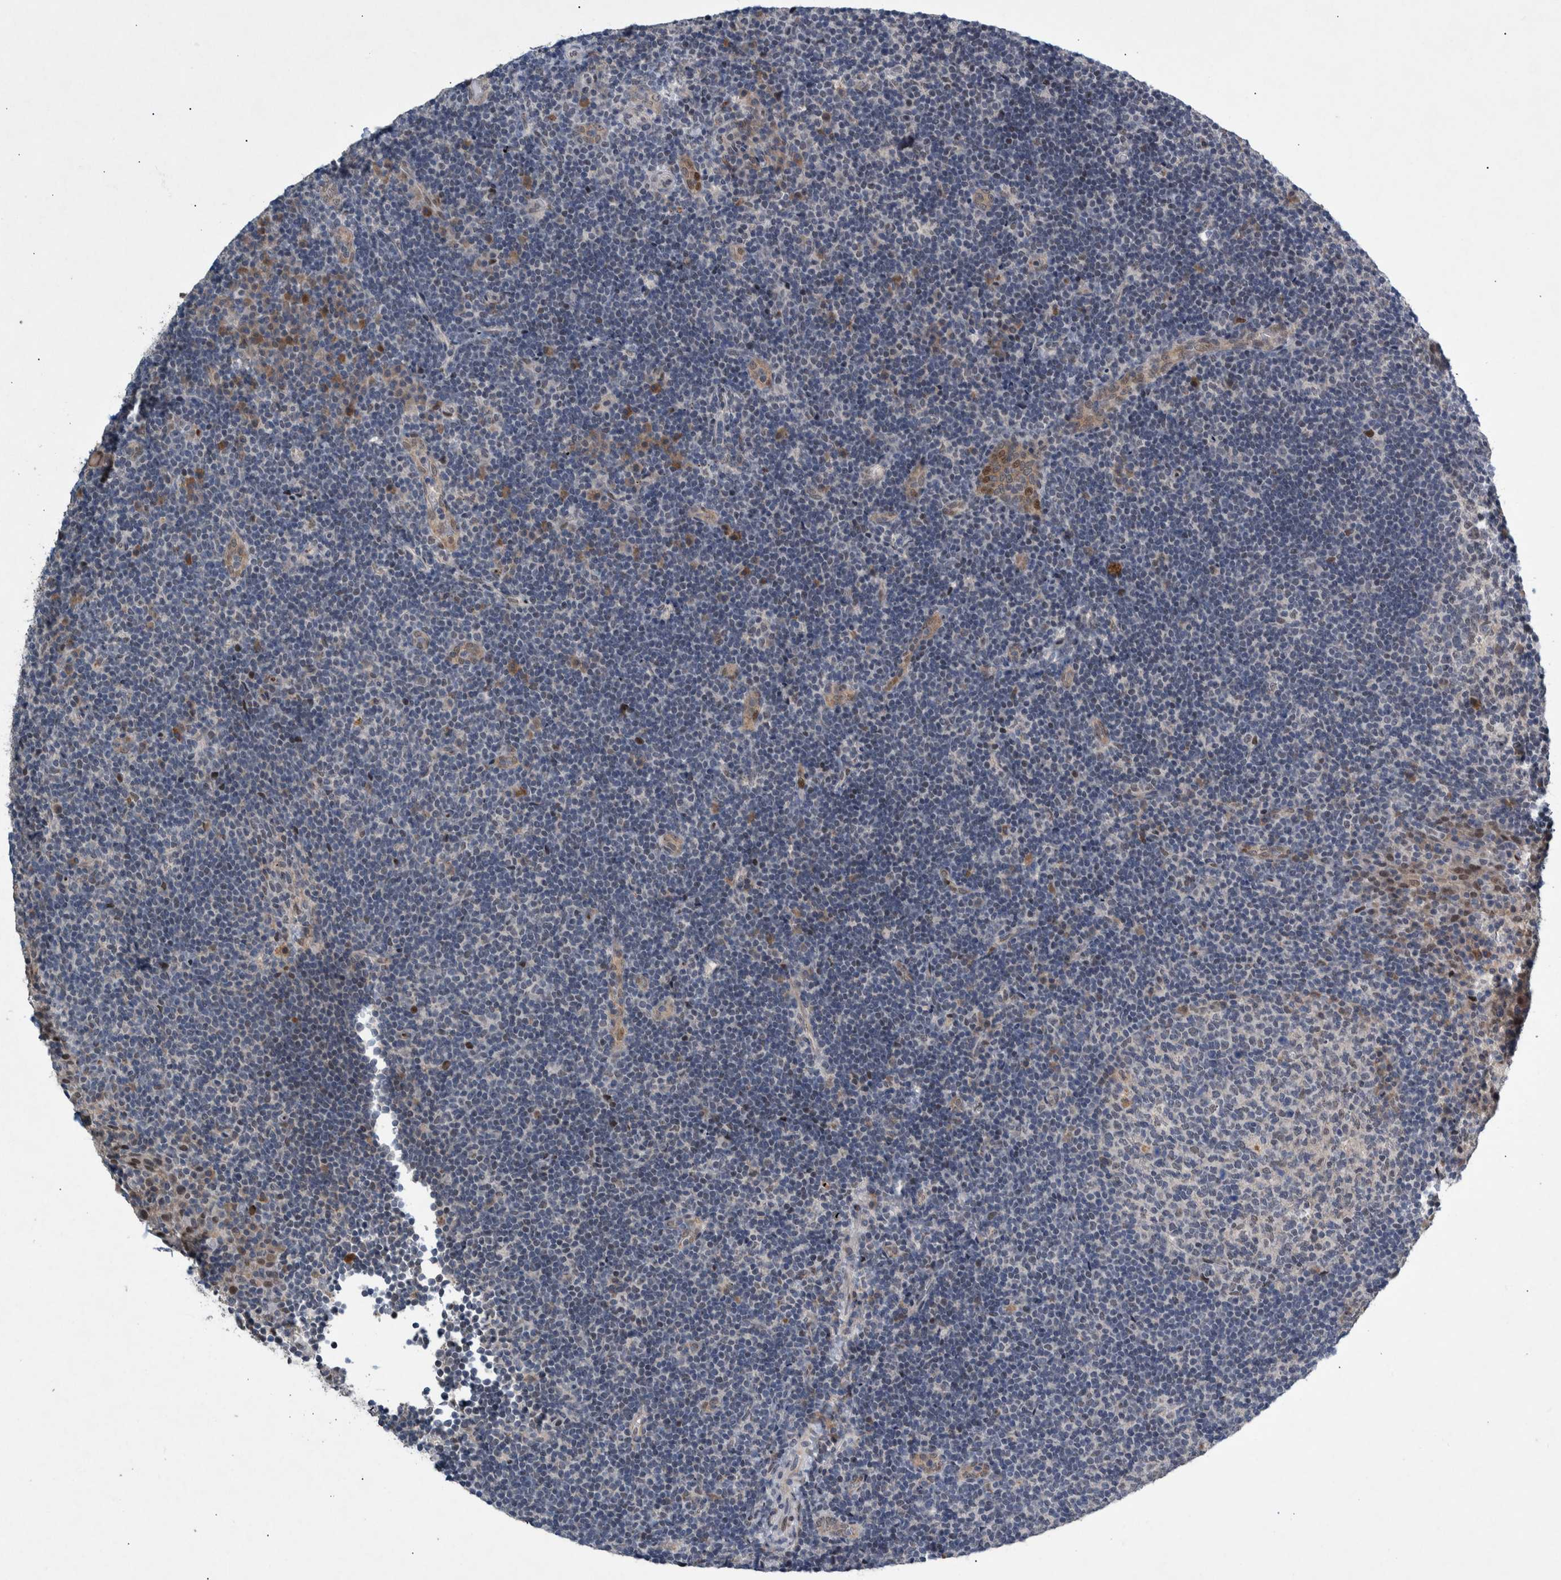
{"staining": {"intensity": "negative", "quantity": "none", "location": "none"}, "tissue": "lymphoma", "cell_type": "Tumor cells", "image_type": "cancer", "snomed": [{"axis": "morphology", "description": "Malignant lymphoma, non-Hodgkin's type, High grade"}, {"axis": "topography", "description": "Tonsil"}], "caption": "IHC image of high-grade malignant lymphoma, non-Hodgkin's type stained for a protein (brown), which reveals no staining in tumor cells.", "gene": "ESRP1", "patient": {"sex": "female", "age": 36}}